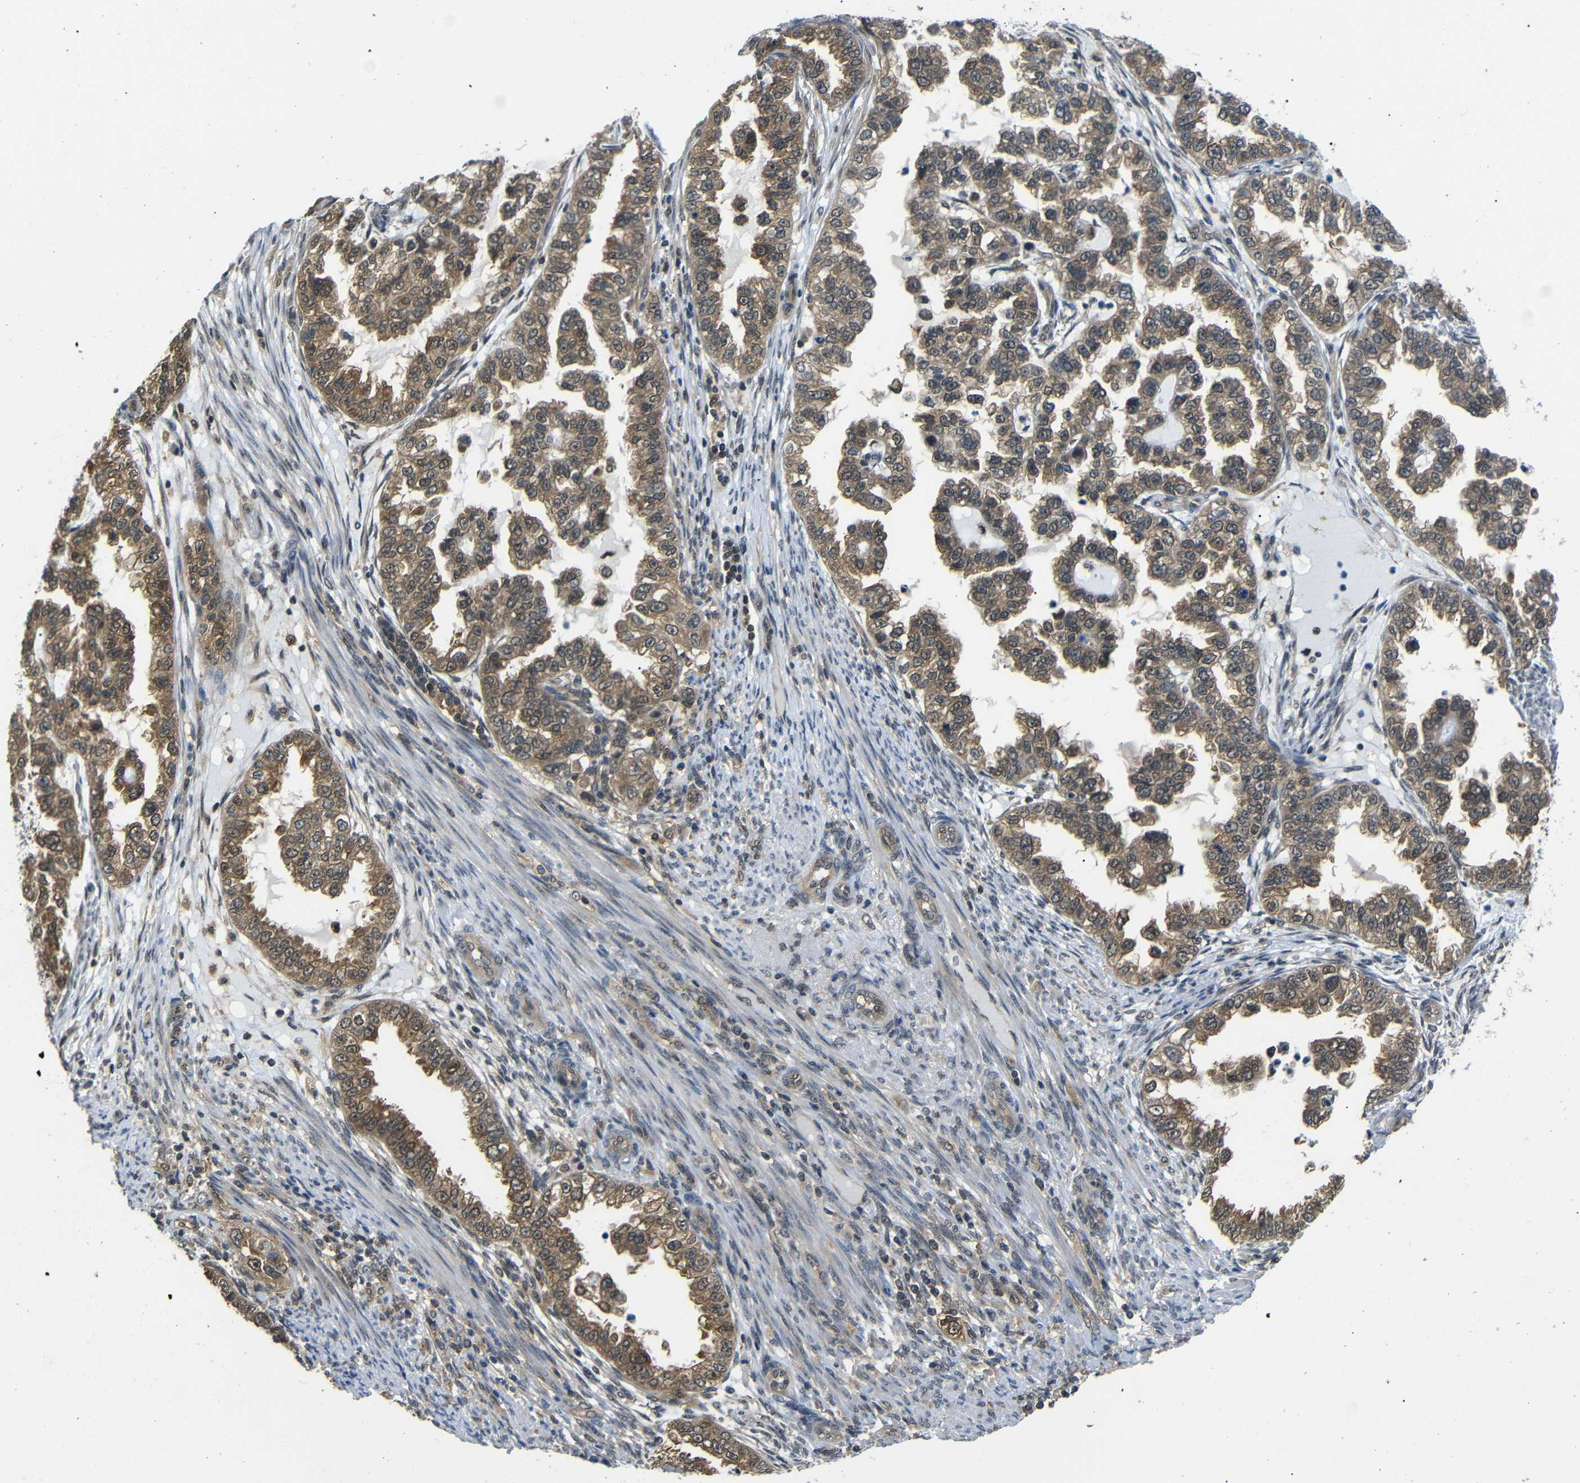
{"staining": {"intensity": "moderate", "quantity": ">75%", "location": "cytoplasmic/membranous"}, "tissue": "endometrial cancer", "cell_type": "Tumor cells", "image_type": "cancer", "snomed": [{"axis": "morphology", "description": "Adenocarcinoma, NOS"}, {"axis": "topography", "description": "Endometrium"}], "caption": "An image of endometrial cancer stained for a protein reveals moderate cytoplasmic/membranous brown staining in tumor cells. (IHC, brightfield microscopy, high magnification).", "gene": "UBXN1", "patient": {"sex": "female", "age": 85}}